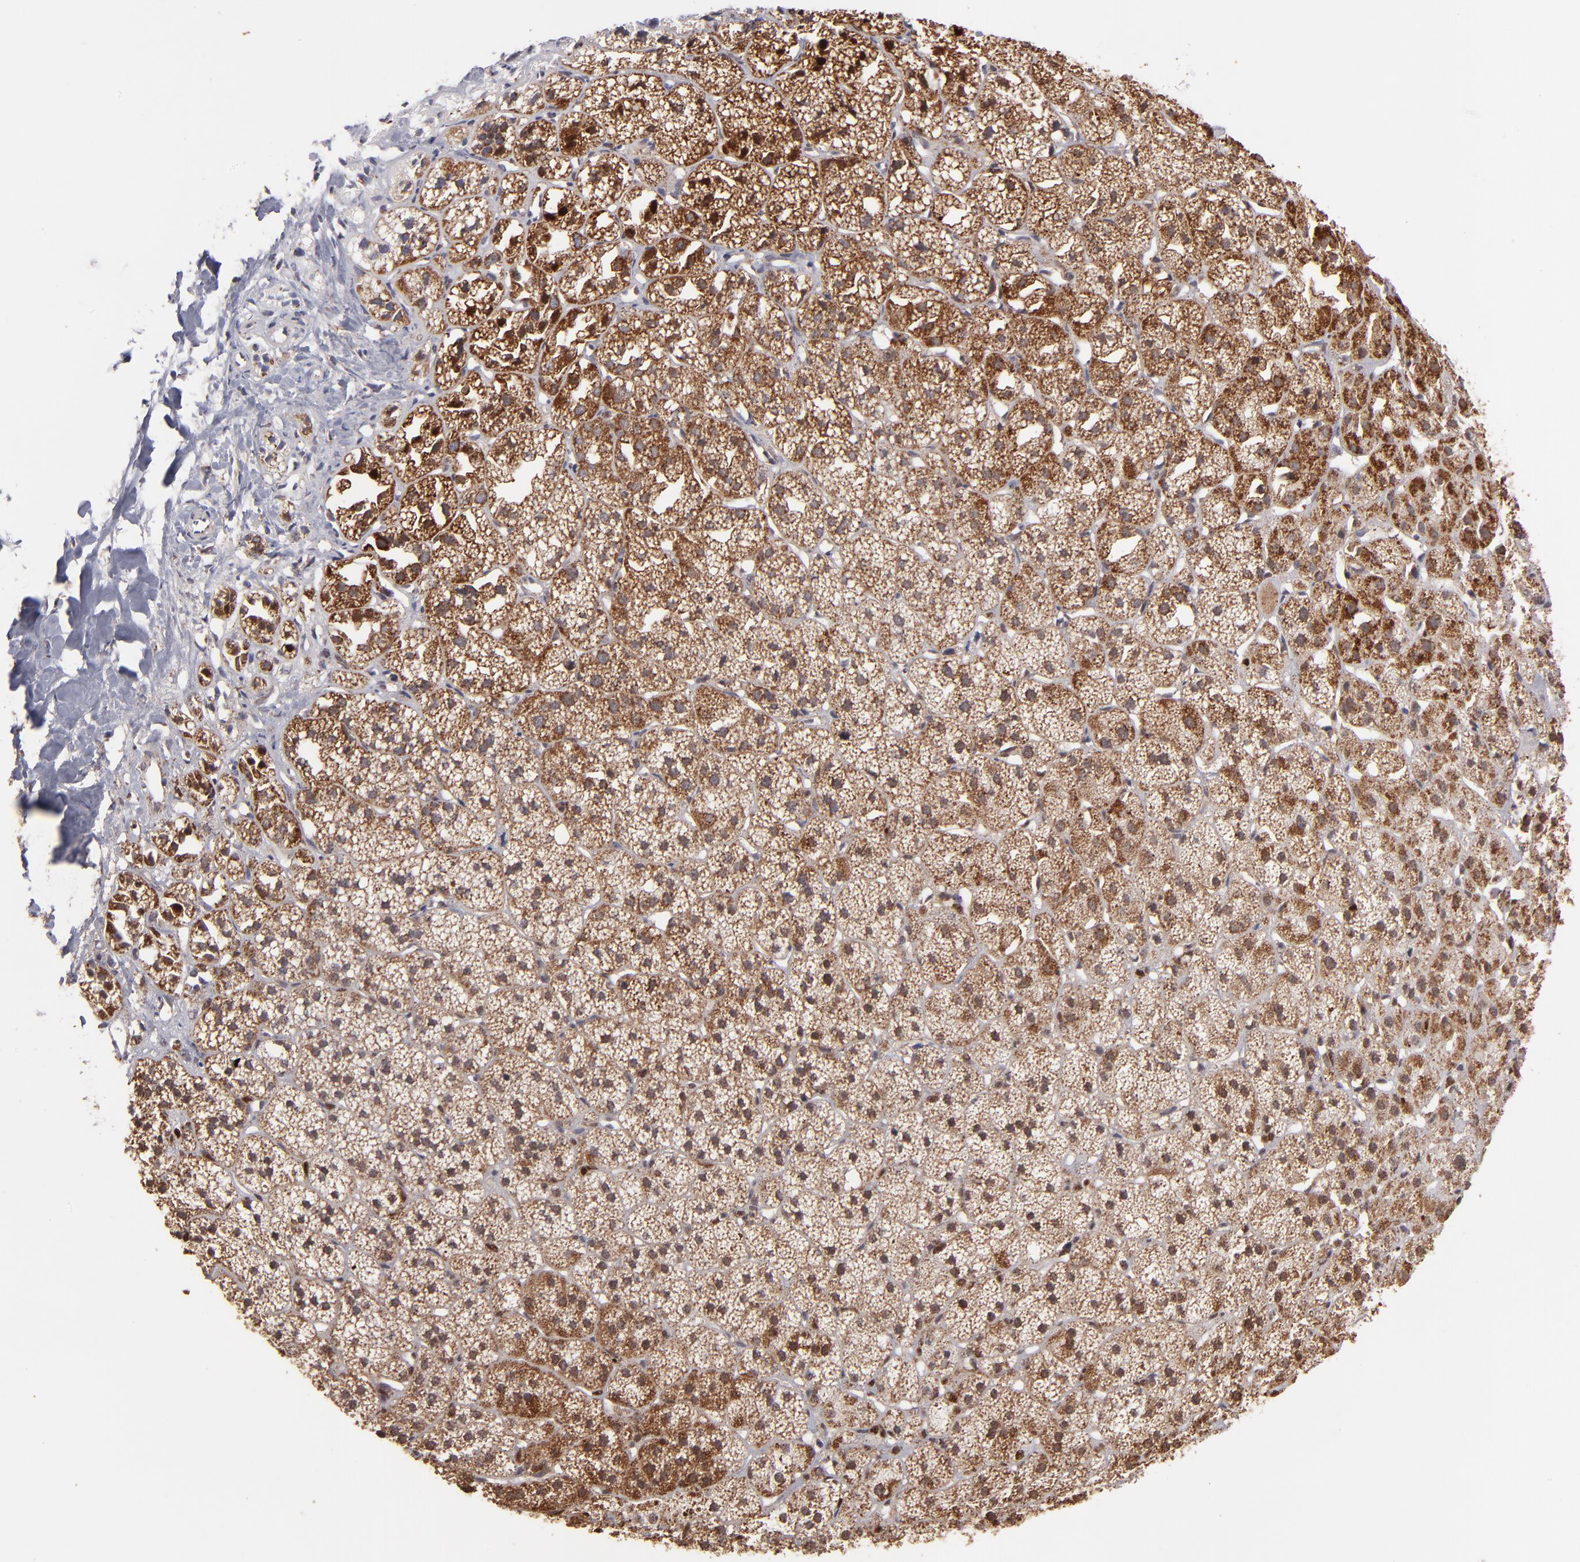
{"staining": {"intensity": "strong", "quantity": ">75%", "location": "cytoplasmic/membranous,nuclear"}, "tissue": "adrenal gland", "cell_type": "Glandular cells", "image_type": "normal", "snomed": [{"axis": "morphology", "description": "Normal tissue, NOS"}, {"axis": "topography", "description": "Adrenal gland"}], "caption": "About >75% of glandular cells in benign human adrenal gland demonstrate strong cytoplasmic/membranous,nuclear protein staining as visualized by brown immunohistochemical staining.", "gene": "TOP1MT", "patient": {"sex": "female", "age": 71}}